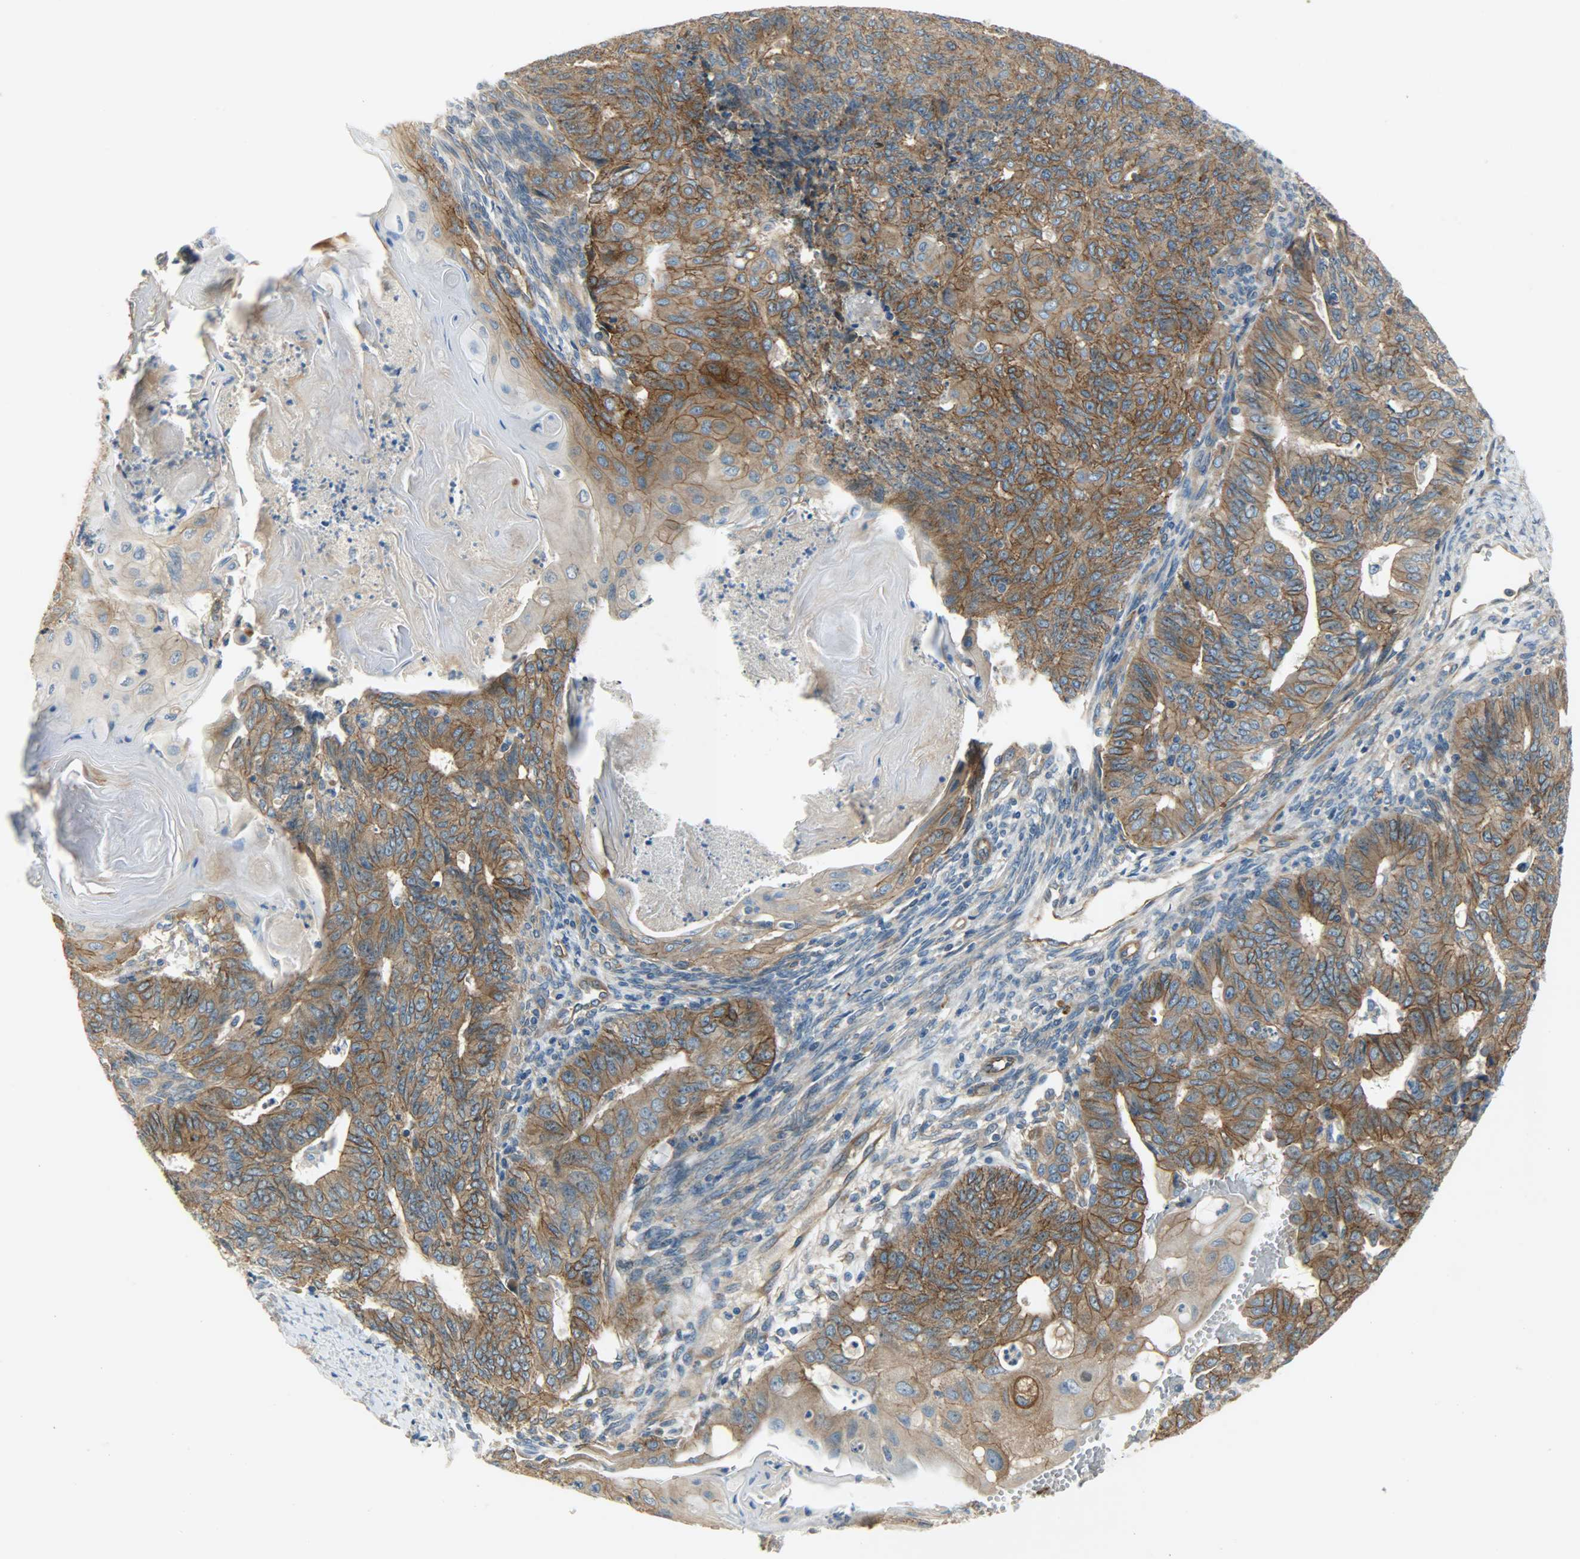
{"staining": {"intensity": "strong", "quantity": ">75%", "location": "cytoplasmic/membranous"}, "tissue": "endometrial cancer", "cell_type": "Tumor cells", "image_type": "cancer", "snomed": [{"axis": "morphology", "description": "Neoplasm, malignant, NOS"}, {"axis": "topography", "description": "Endometrium"}], "caption": "Immunohistochemistry histopathology image of malignant neoplasm (endometrial) stained for a protein (brown), which exhibits high levels of strong cytoplasmic/membranous positivity in about >75% of tumor cells.", "gene": "KIAA1217", "patient": {"sex": "female", "age": 74}}